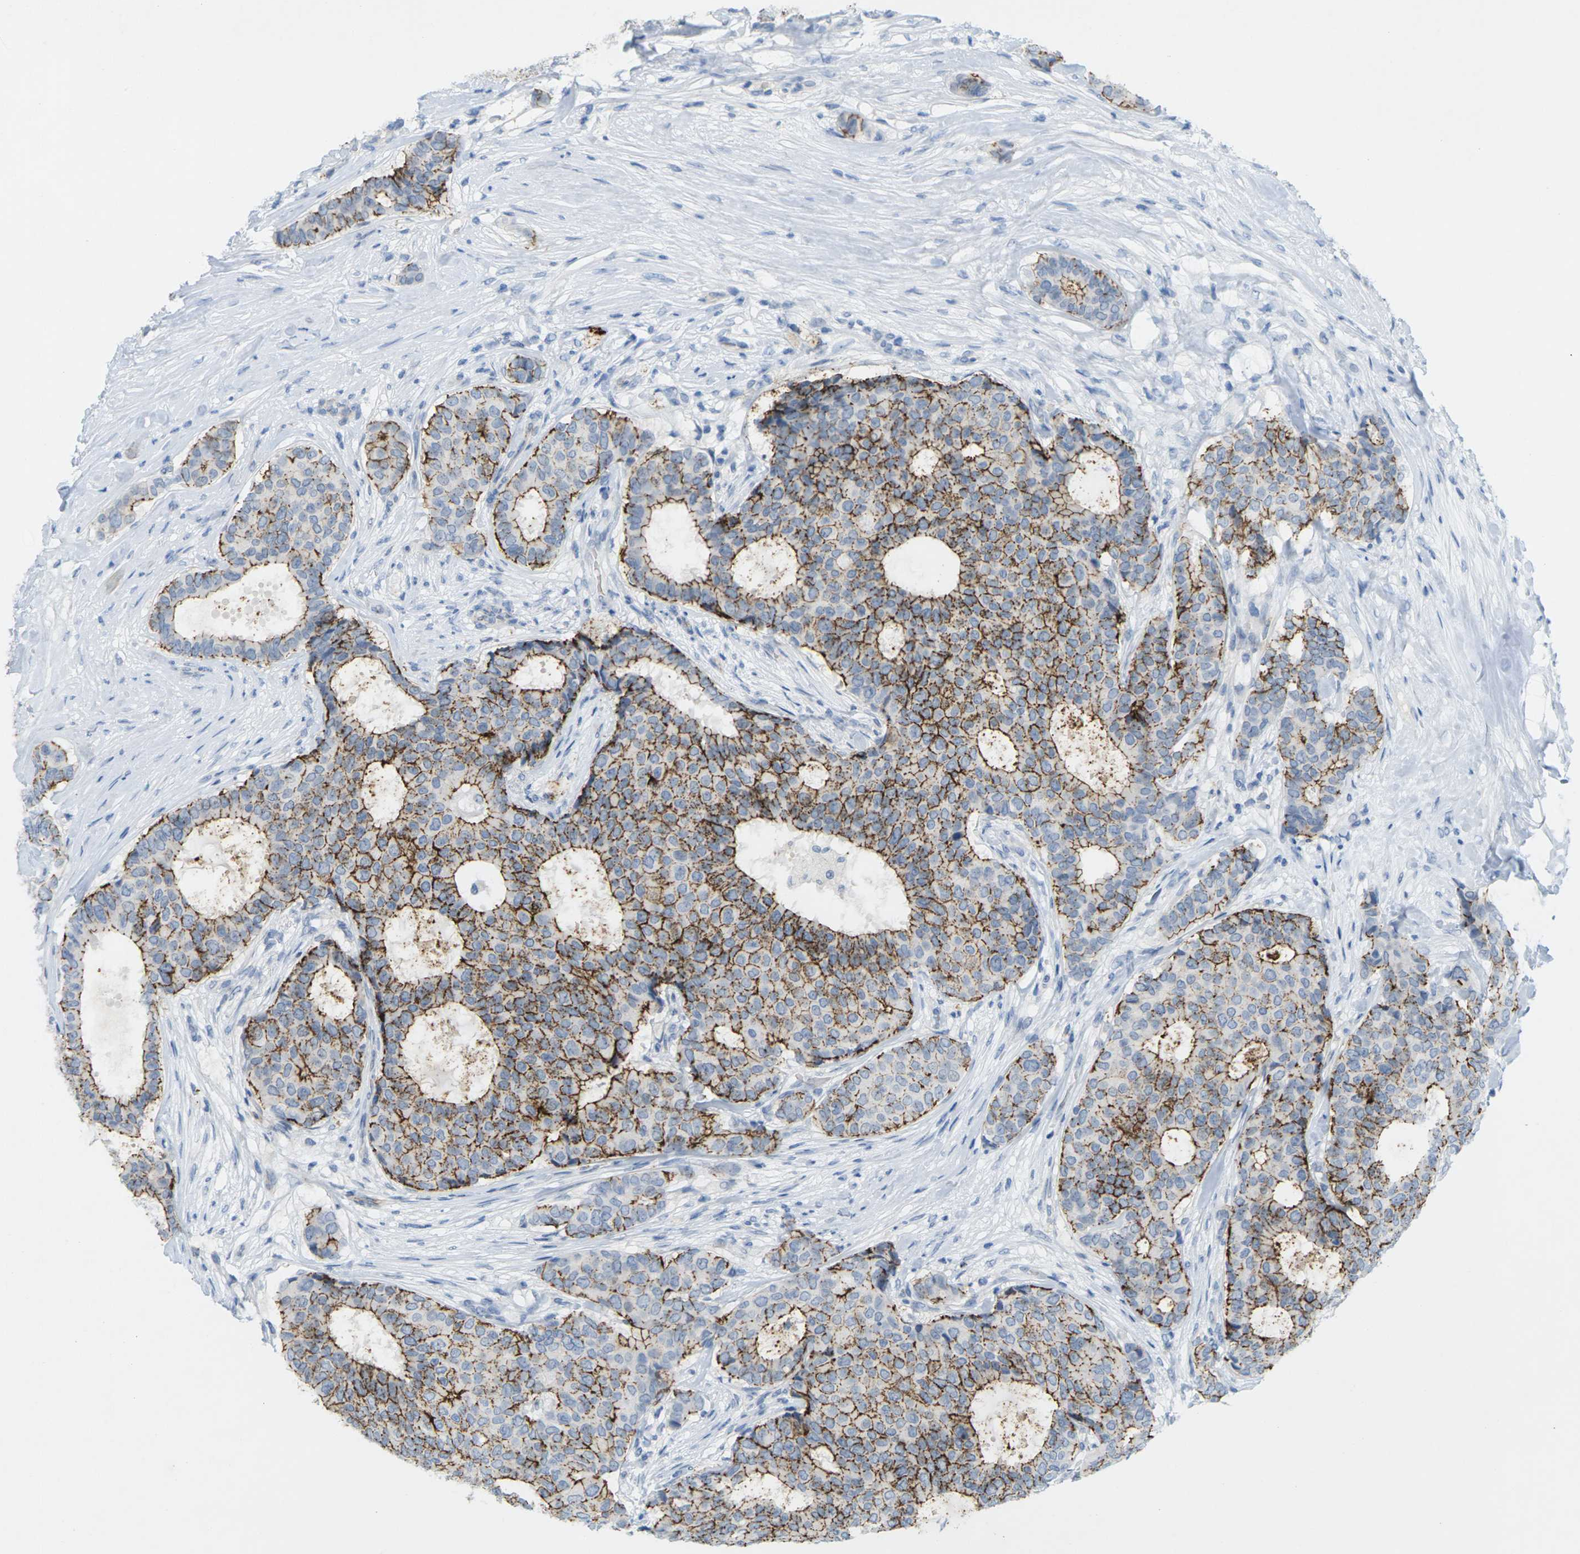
{"staining": {"intensity": "strong", "quantity": ">75%", "location": "cytoplasmic/membranous"}, "tissue": "breast cancer", "cell_type": "Tumor cells", "image_type": "cancer", "snomed": [{"axis": "morphology", "description": "Duct carcinoma"}, {"axis": "topography", "description": "Breast"}], "caption": "High-power microscopy captured an immunohistochemistry (IHC) micrograph of invasive ductal carcinoma (breast), revealing strong cytoplasmic/membranous positivity in about >75% of tumor cells. The staining is performed using DAB brown chromogen to label protein expression. The nuclei are counter-stained blue using hematoxylin.", "gene": "CLDN3", "patient": {"sex": "female", "age": 75}}